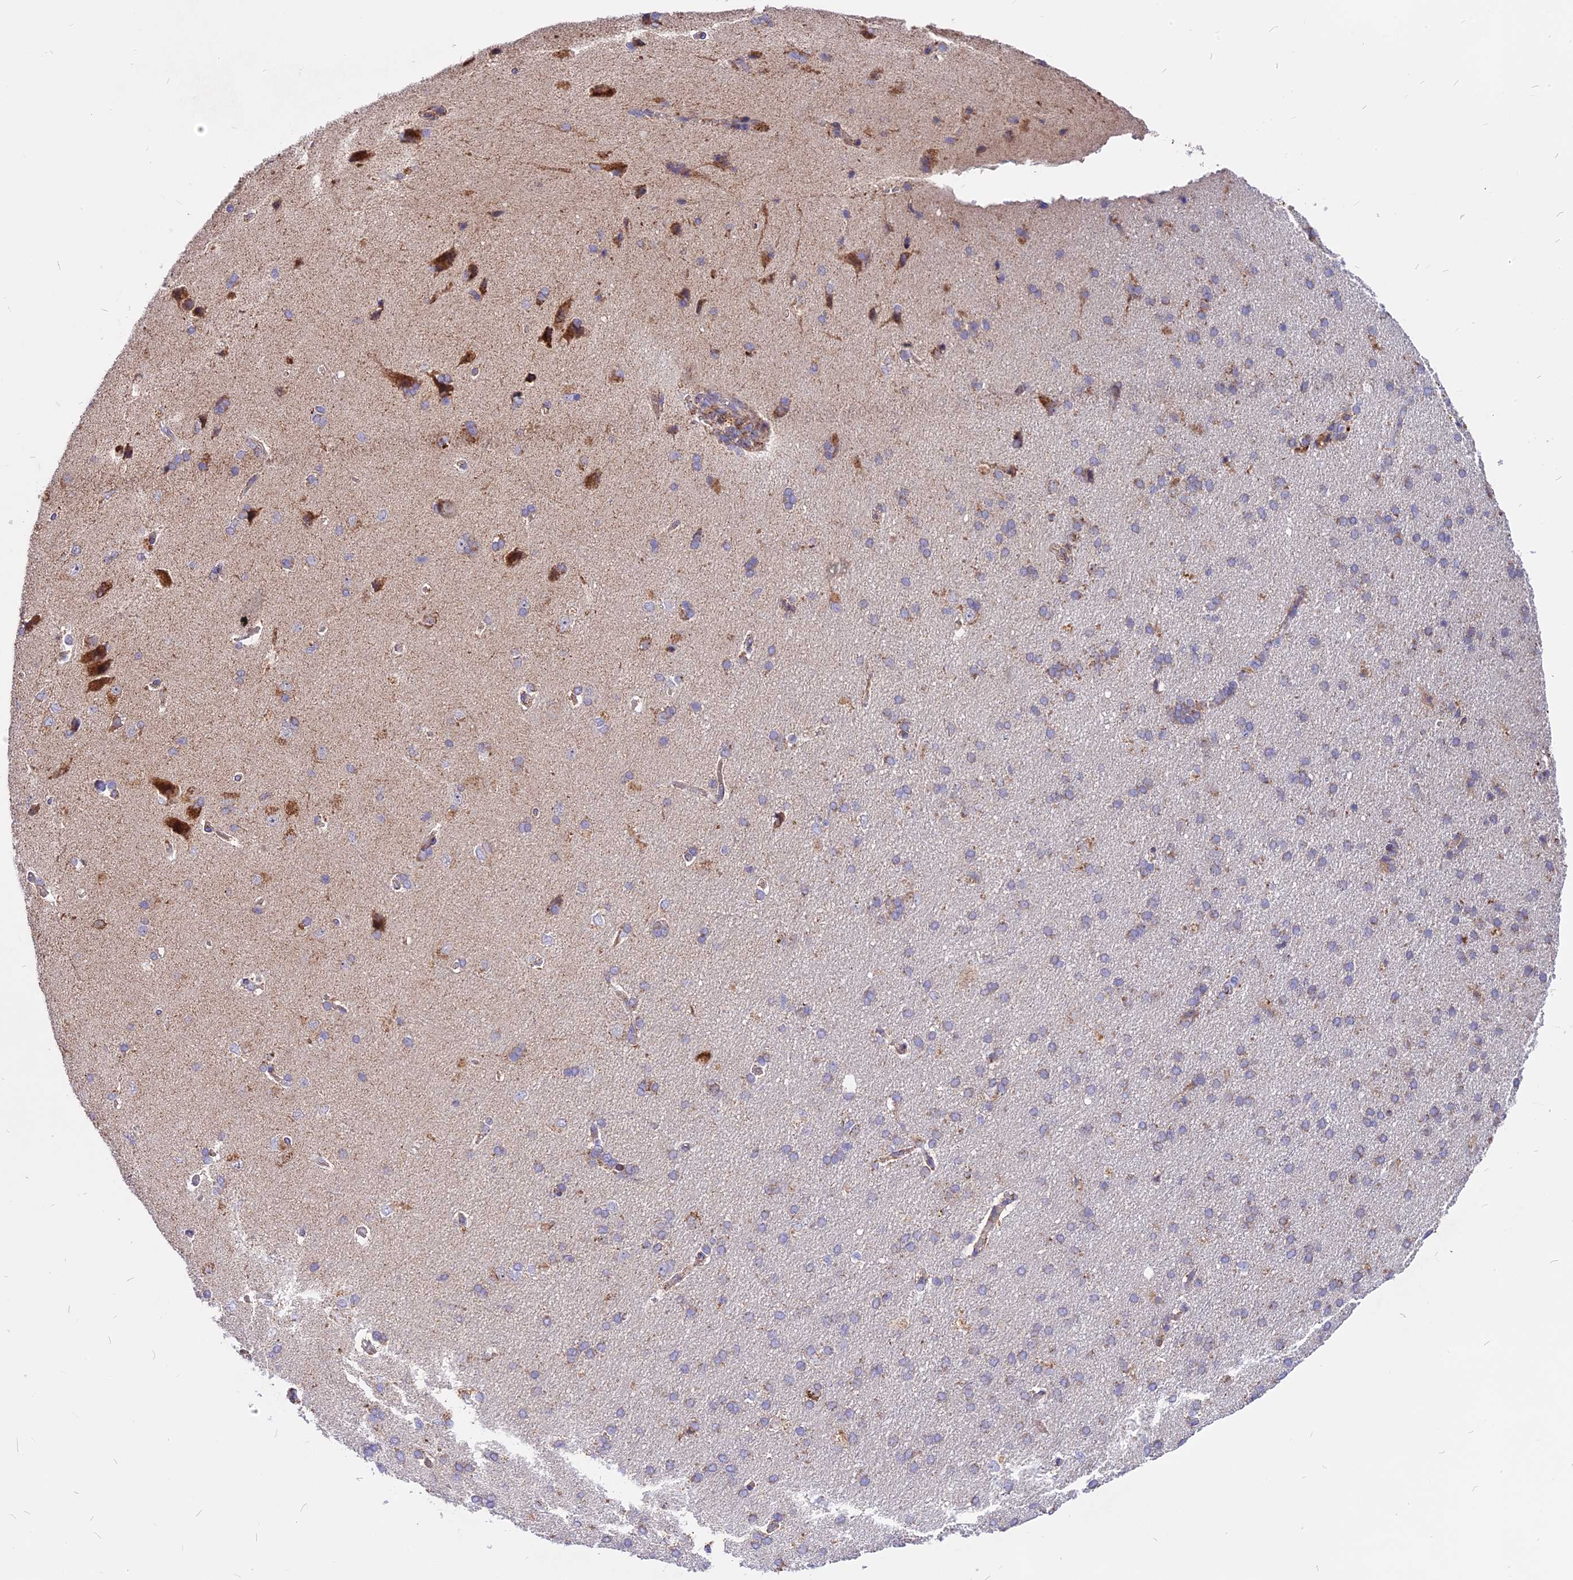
{"staining": {"intensity": "negative", "quantity": "none", "location": "none"}, "tissue": "cerebral cortex", "cell_type": "Endothelial cells", "image_type": "normal", "snomed": [{"axis": "morphology", "description": "Normal tissue, NOS"}, {"axis": "topography", "description": "Cerebral cortex"}], "caption": "This is an IHC histopathology image of benign cerebral cortex. There is no positivity in endothelial cells.", "gene": "COX17", "patient": {"sex": "male", "age": 62}}